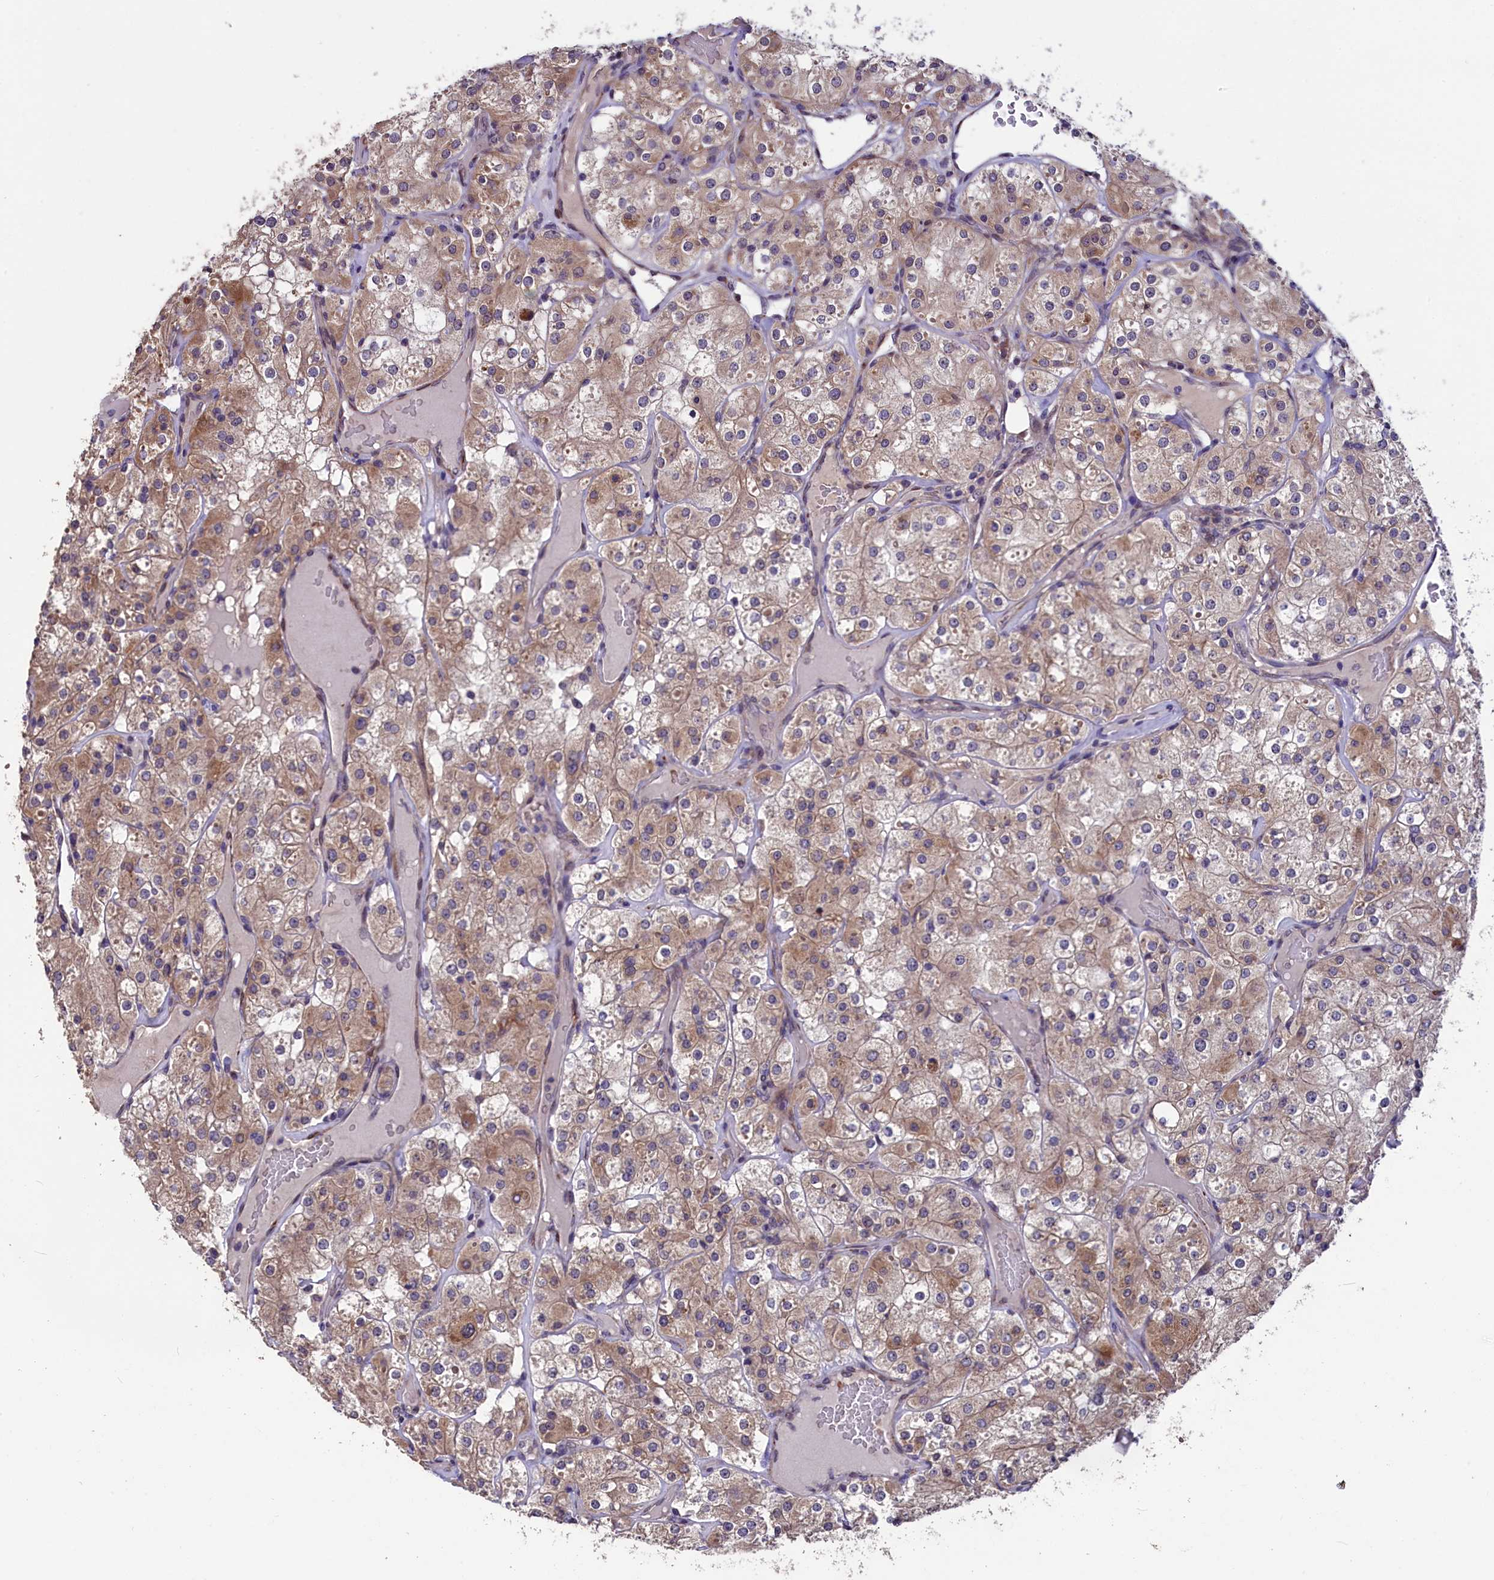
{"staining": {"intensity": "moderate", "quantity": ">75%", "location": "cytoplasmic/membranous"}, "tissue": "renal cancer", "cell_type": "Tumor cells", "image_type": "cancer", "snomed": [{"axis": "morphology", "description": "Adenocarcinoma, NOS"}, {"axis": "topography", "description": "Kidney"}], "caption": "The image shows a brown stain indicating the presence of a protein in the cytoplasmic/membranous of tumor cells in renal cancer (adenocarcinoma).", "gene": "SLC39A6", "patient": {"sex": "male", "age": 77}}